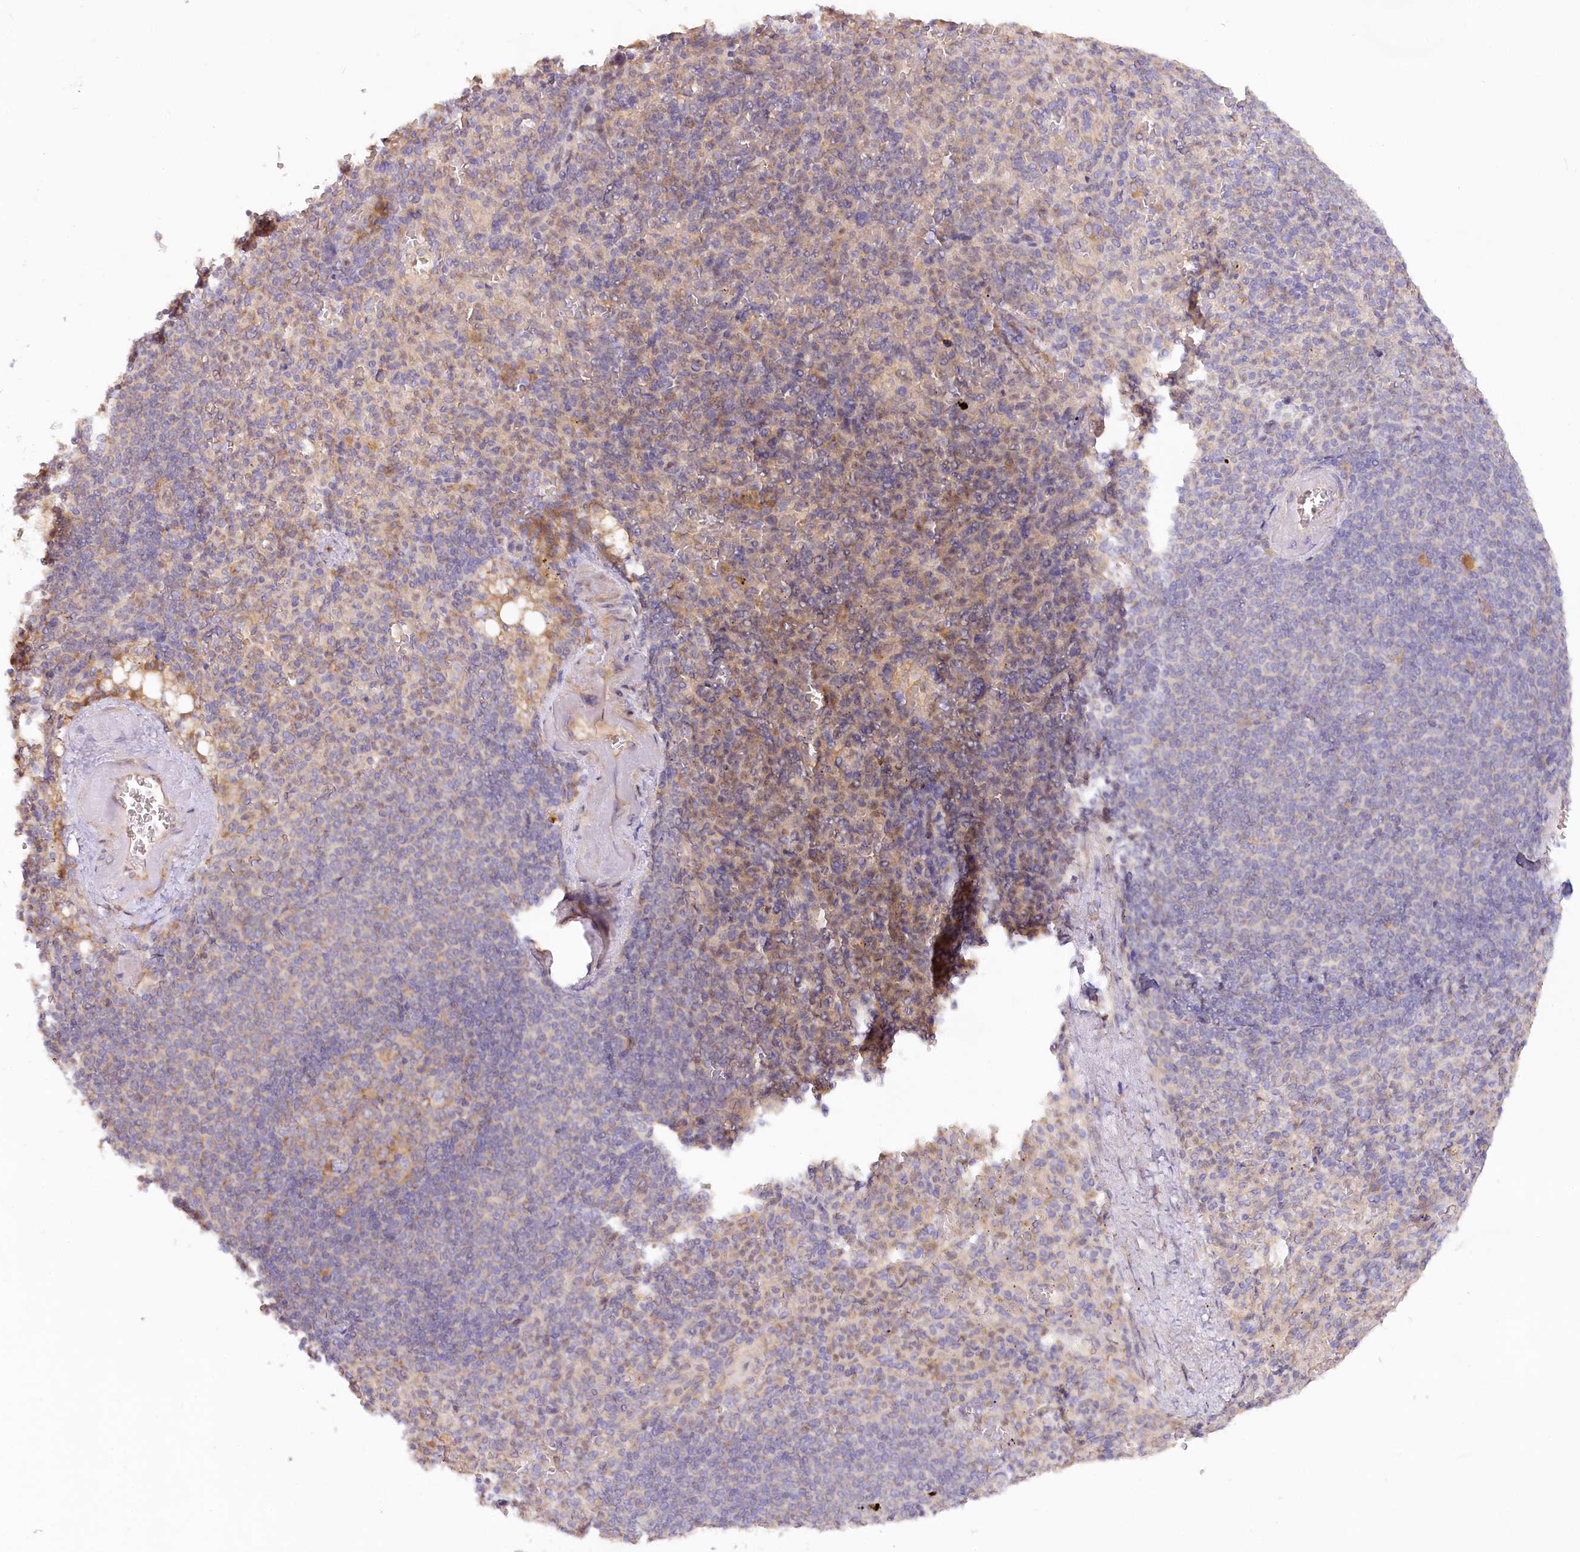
{"staining": {"intensity": "weak", "quantity": "<25%", "location": "cytoplasmic/membranous"}, "tissue": "spleen", "cell_type": "Cells in red pulp", "image_type": "normal", "snomed": [{"axis": "morphology", "description": "Normal tissue, NOS"}, {"axis": "topography", "description": "Spleen"}], "caption": "Cells in red pulp are negative for brown protein staining in normal spleen. The staining is performed using DAB brown chromogen with nuclei counter-stained in using hematoxylin.", "gene": "PAIP2", "patient": {"sex": "female", "age": 74}}